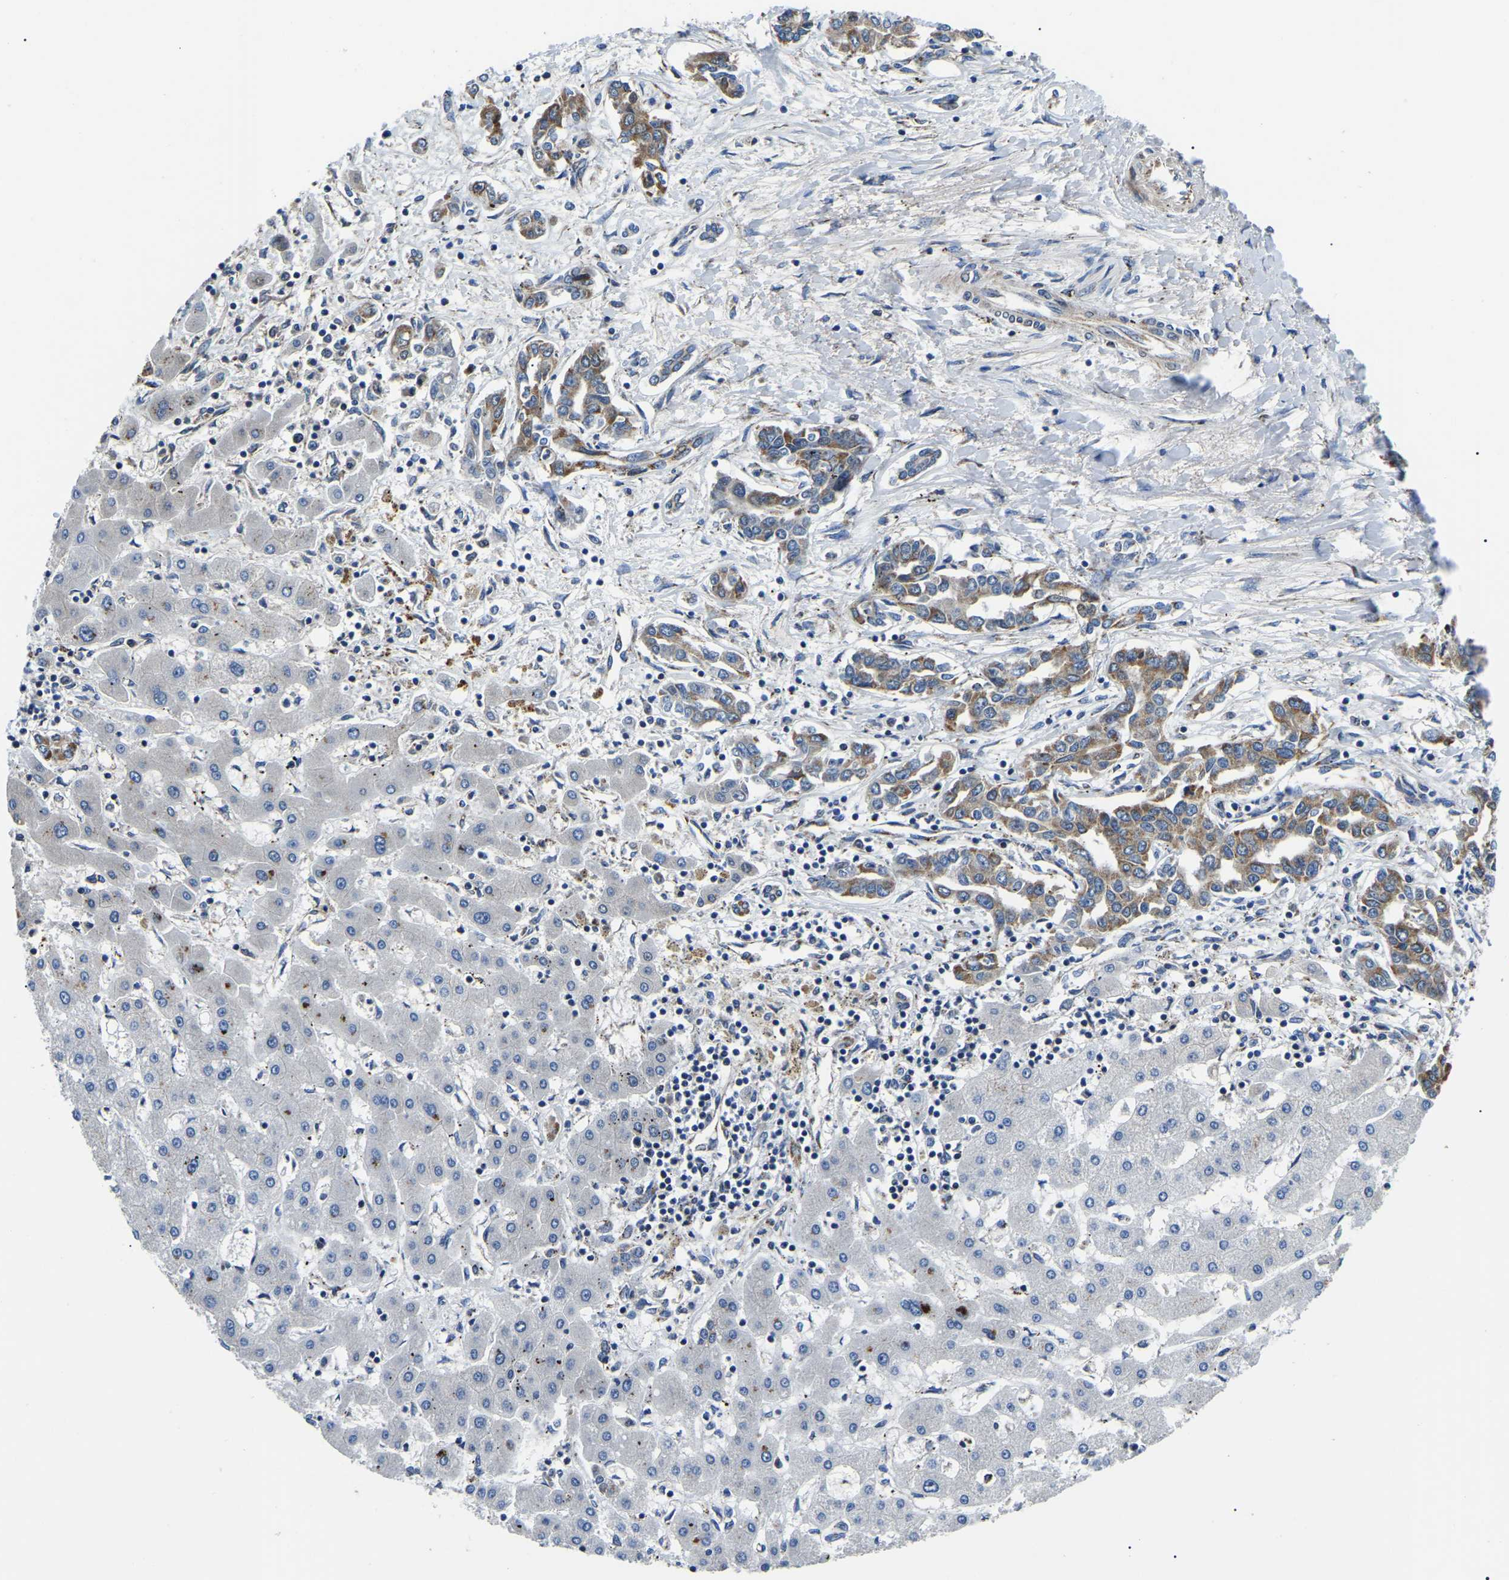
{"staining": {"intensity": "moderate", "quantity": ">75%", "location": "cytoplasmic/membranous"}, "tissue": "liver cancer", "cell_type": "Tumor cells", "image_type": "cancer", "snomed": [{"axis": "morphology", "description": "Cholangiocarcinoma"}, {"axis": "topography", "description": "Liver"}], "caption": "Immunohistochemical staining of human liver cancer reveals moderate cytoplasmic/membranous protein expression in approximately >75% of tumor cells. (Brightfield microscopy of DAB IHC at high magnification).", "gene": "PPM1E", "patient": {"sex": "male", "age": 59}}